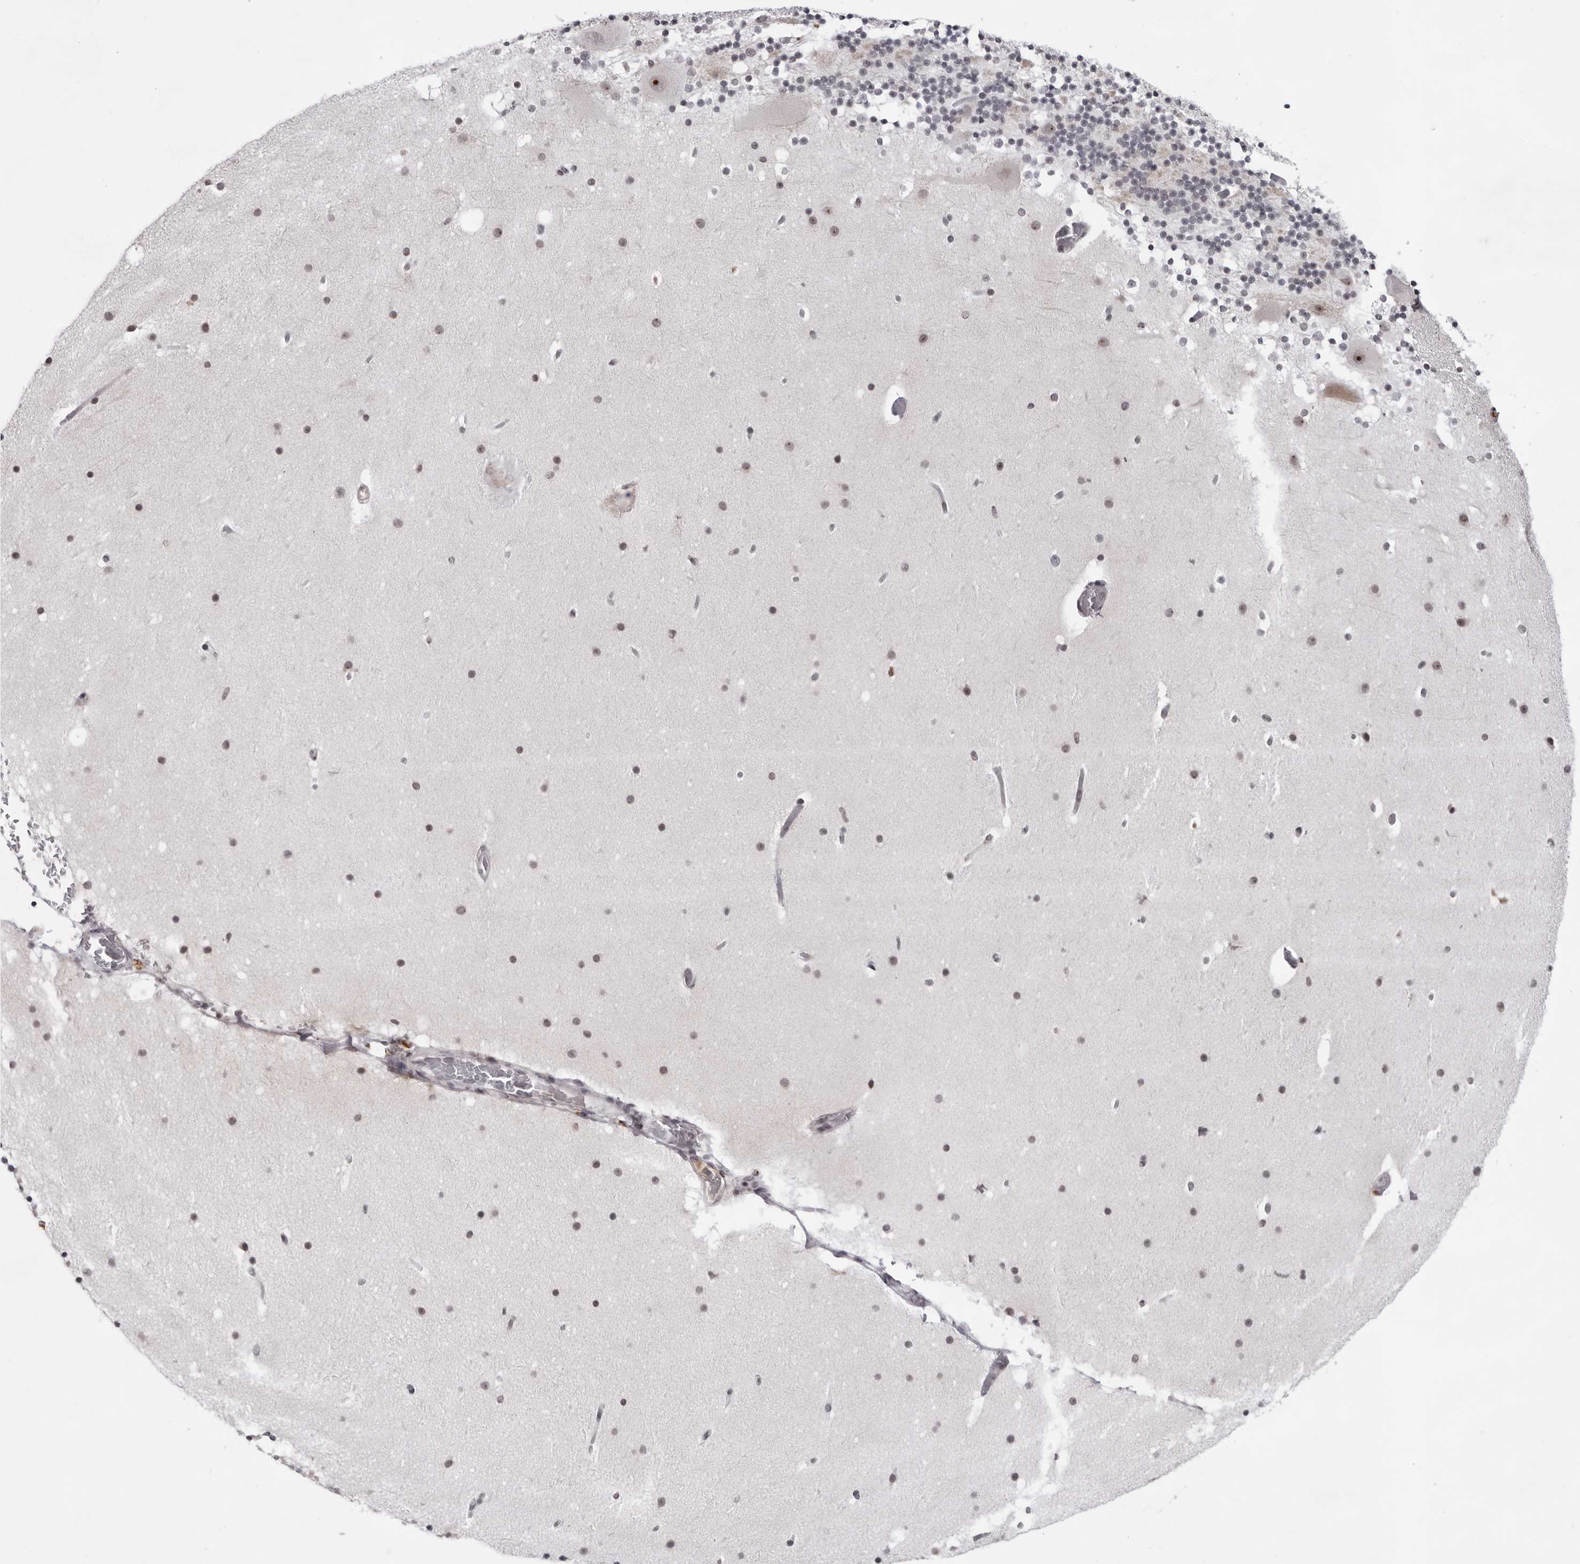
{"staining": {"intensity": "weak", "quantity": "25%-75%", "location": "cytoplasmic/membranous"}, "tissue": "cerebellum", "cell_type": "Cells in granular layer", "image_type": "normal", "snomed": [{"axis": "morphology", "description": "Normal tissue, NOS"}, {"axis": "topography", "description": "Cerebellum"}], "caption": "This micrograph shows immunohistochemistry (IHC) staining of normal human cerebellum, with low weak cytoplasmic/membranous expression in about 25%-75% of cells in granular layer.", "gene": "EXOSC10", "patient": {"sex": "male", "age": 57}}